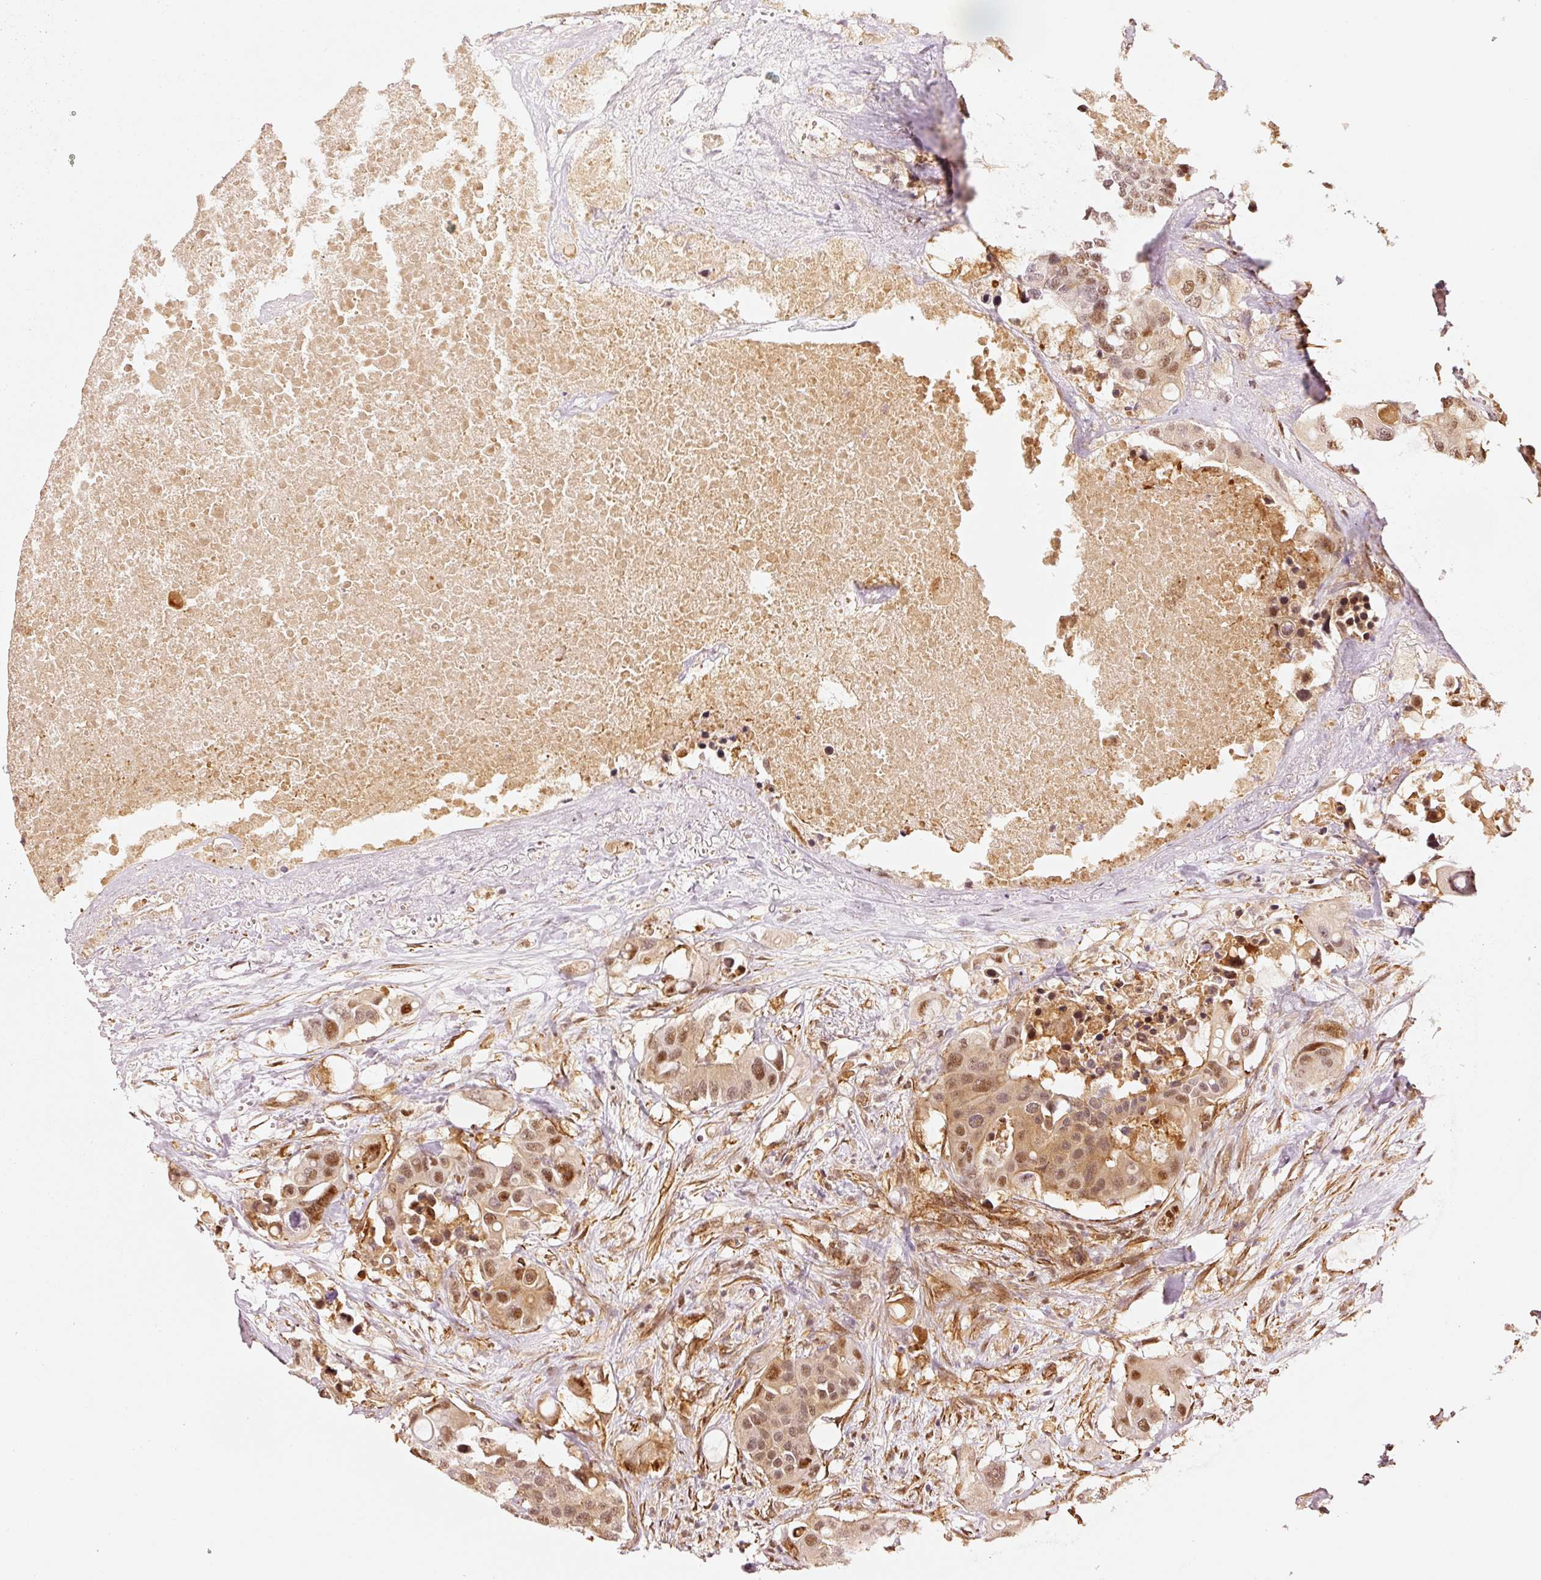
{"staining": {"intensity": "moderate", "quantity": ">75%", "location": "cytoplasmic/membranous,nuclear"}, "tissue": "colorectal cancer", "cell_type": "Tumor cells", "image_type": "cancer", "snomed": [{"axis": "morphology", "description": "Adenocarcinoma, NOS"}, {"axis": "topography", "description": "Colon"}], "caption": "A brown stain highlights moderate cytoplasmic/membranous and nuclear expression of a protein in colorectal cancer tumor cells.", "gene": "PSMD1", "patient": {"sex": "male", "age": 77}}